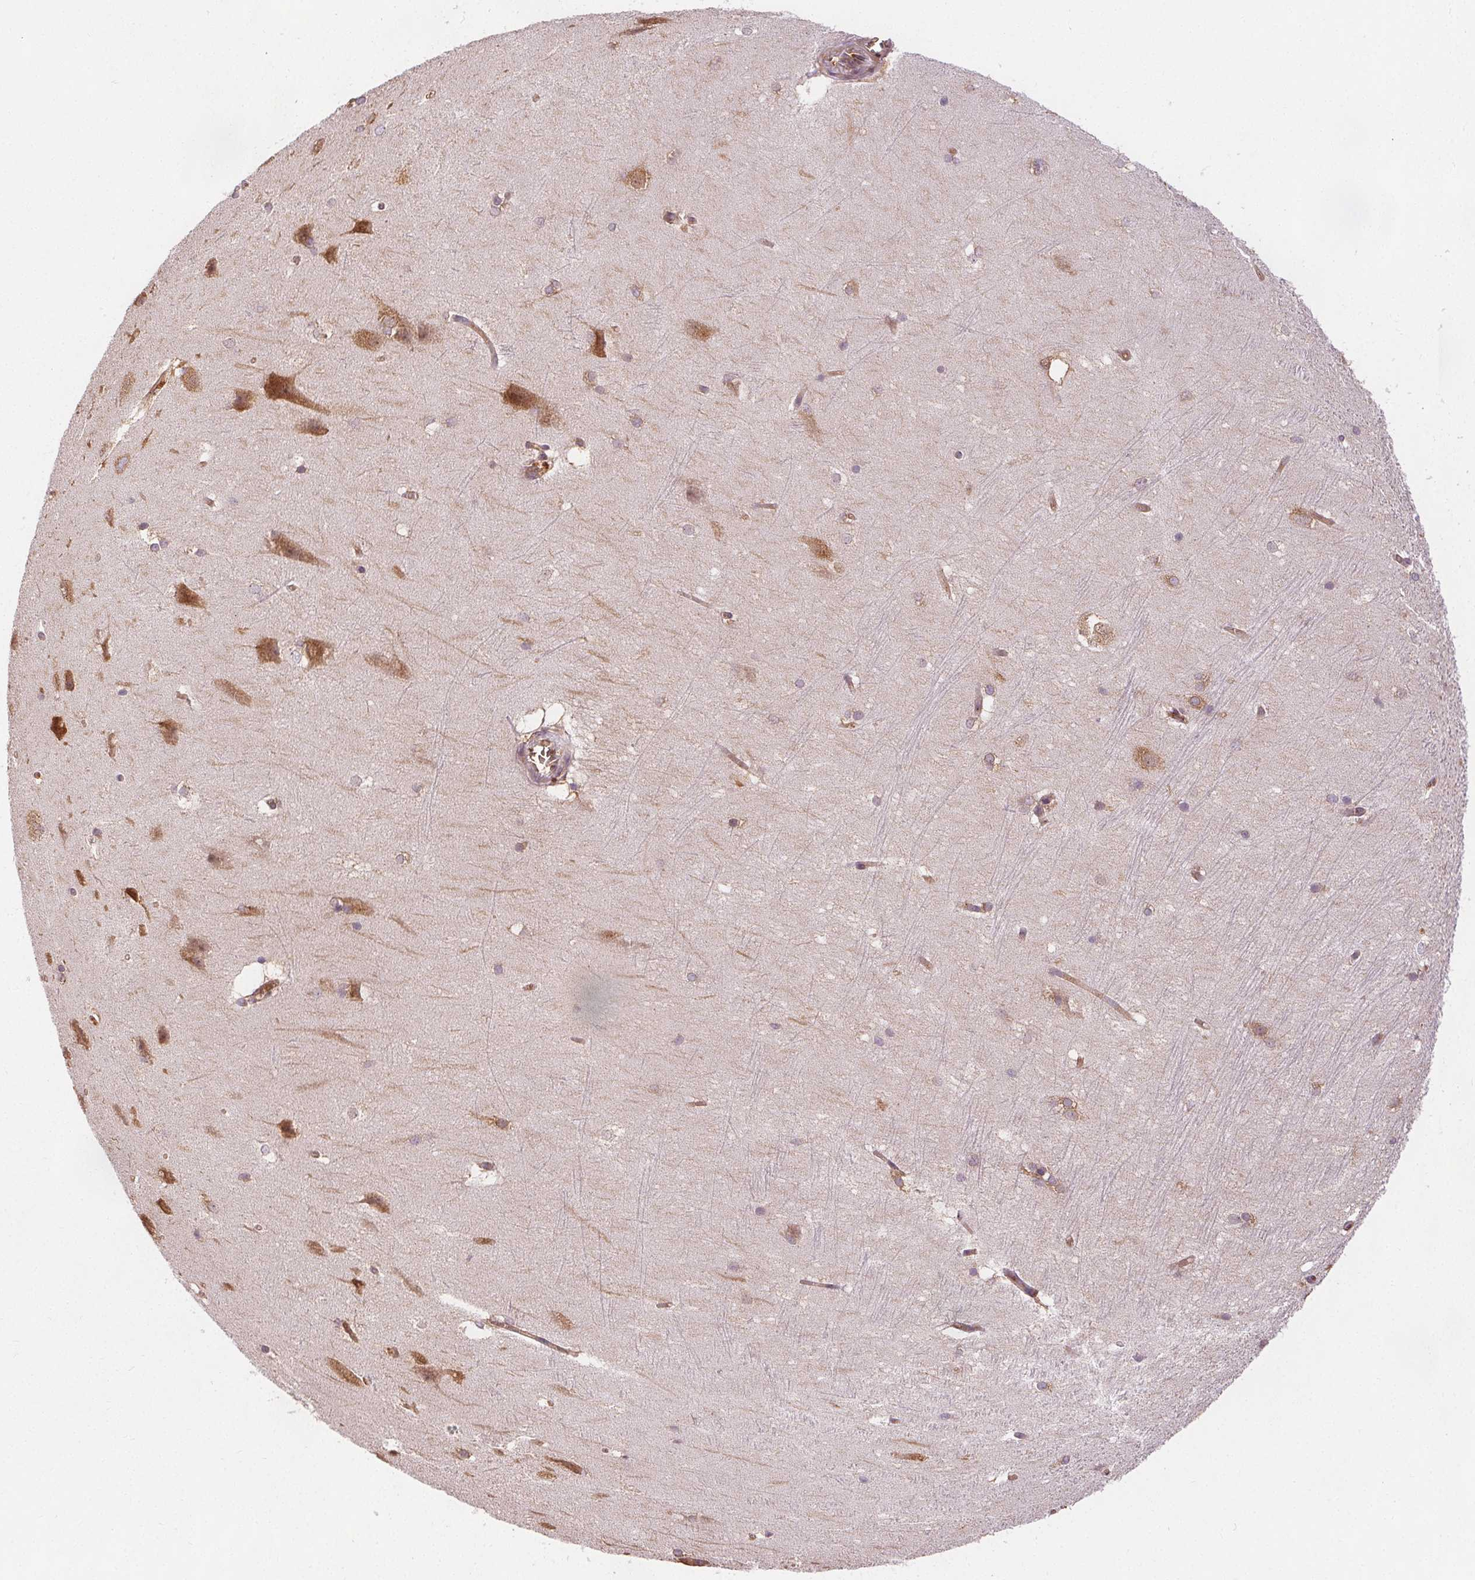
{"staining": {"intensity": "weak", "quantity": "<25%", "location": "cytoplasmic/membranous"}, "tissue": "hippocampus", "cell_type": "Glial cells", "image_type": "normal", "snomed": [{"axis": "morphology", "description": "Normal tissue, NOS"}, {"axis": "topography", "description": "Cerebral cortex"}, {"axis": "topography", "description": "Hippocampus"}], "caption": "Hippocampus was stained to show a protein in brown. There is no significant expression in glial cells. (DAB immunohistochemistry with hematoxylin counter stain).", "gene": "EIF3D", "patient": {"sex": "female", "age": 19}}